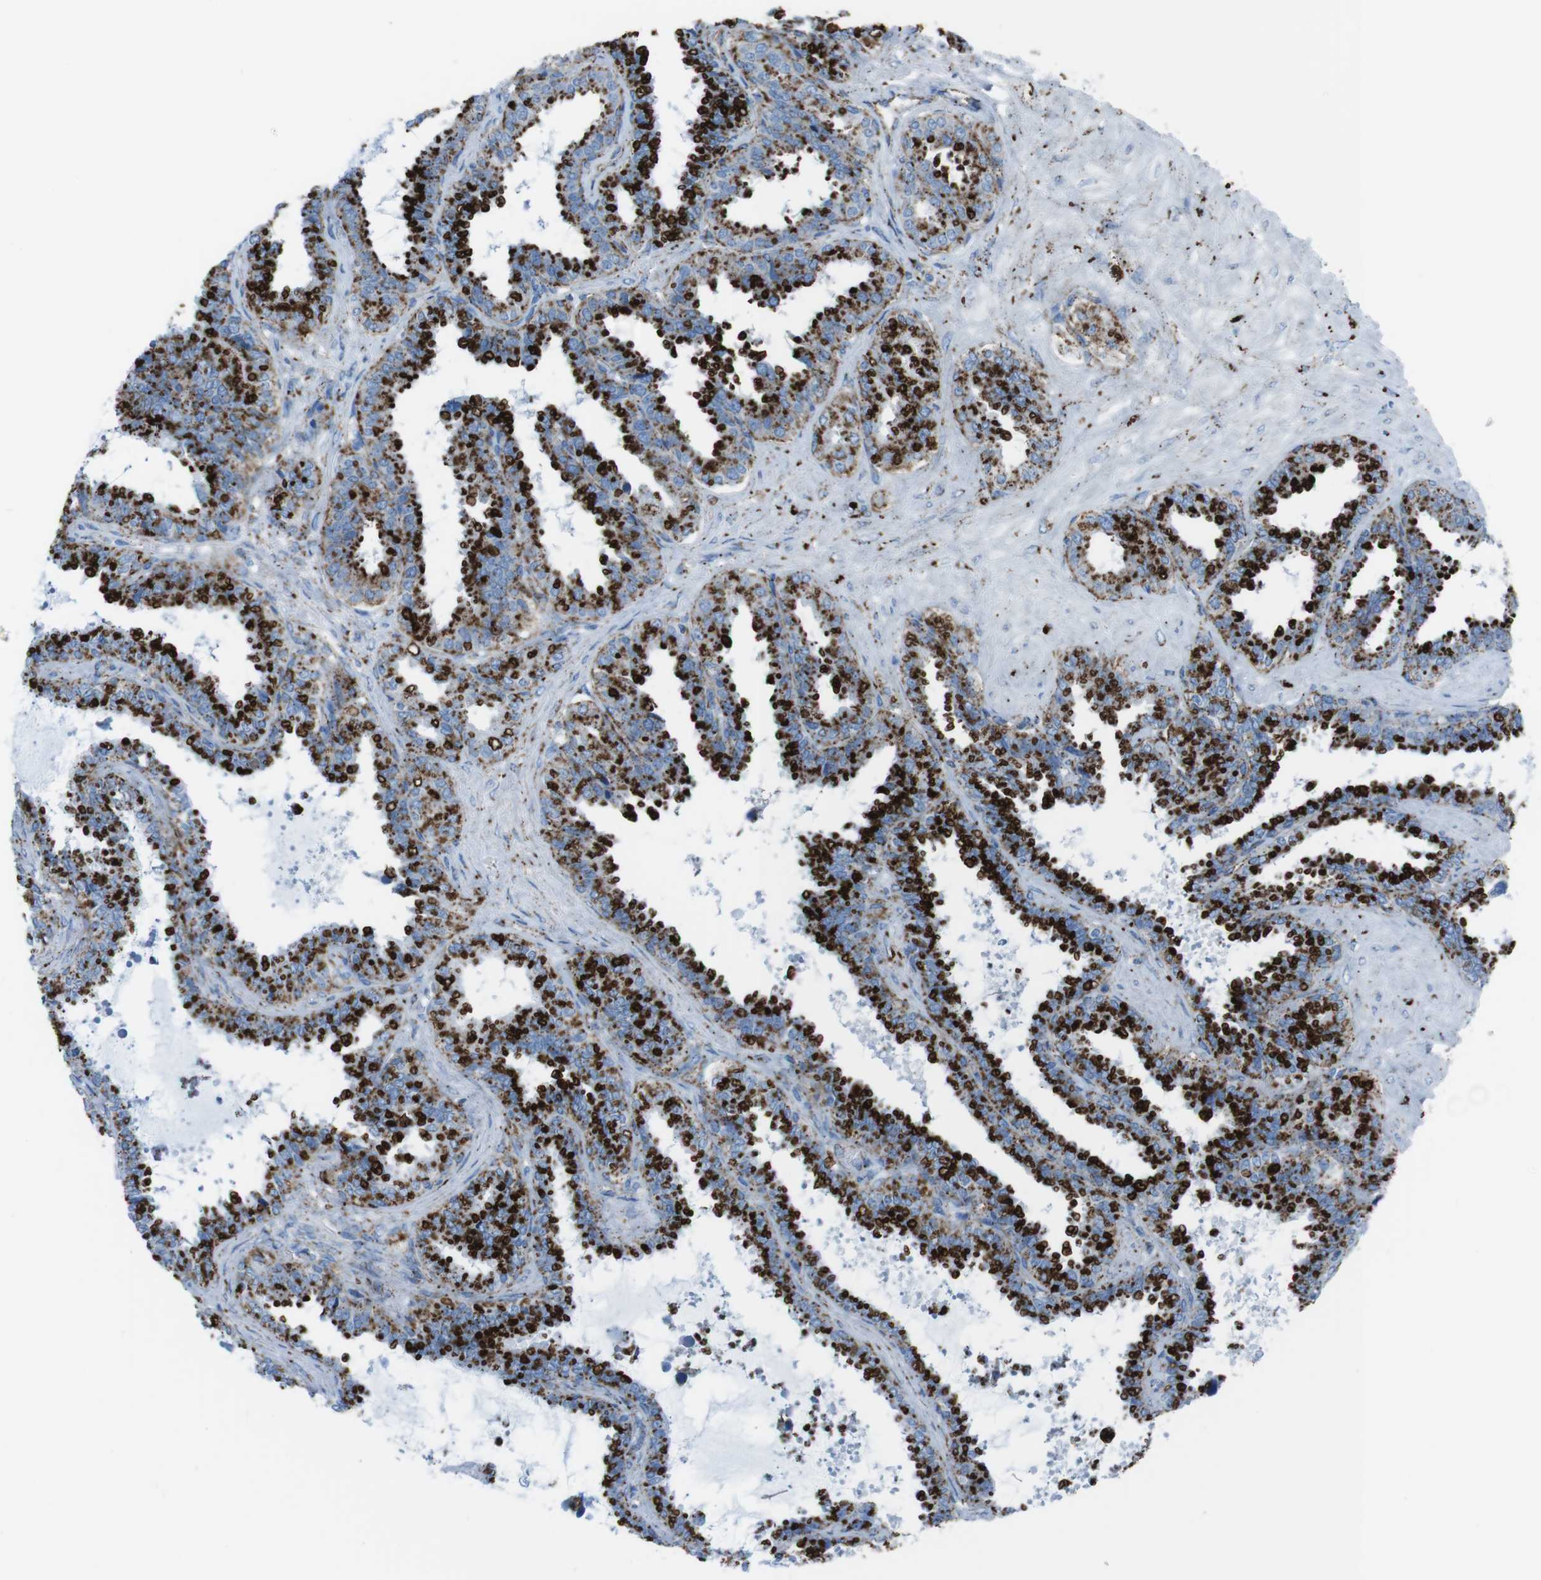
{"staining": {"intensity": "strong", "quantity": ">75%", "location": "cytoplasmic/membranous"}, "tissue": "seminal vesicle", "cell_type": "Glandular cells", "image_type": "normal", "snomed": [{"axis": "morphology", "description": "Normal tissue, NOS"}, {"axis": "topography", "description": "Seminal veicle"}], "caption": "This histopathology image displays unremarkable seminal vesicle stained with immunohistochemistry (IHC) to label a protein in brown. The cytoplasmic/membranous of glandular cells show strong positivity for the protein. Nuclei are counter-stained blue.", "gene": "SCARB2", "patient": {"sex": "male", "age": 46}}